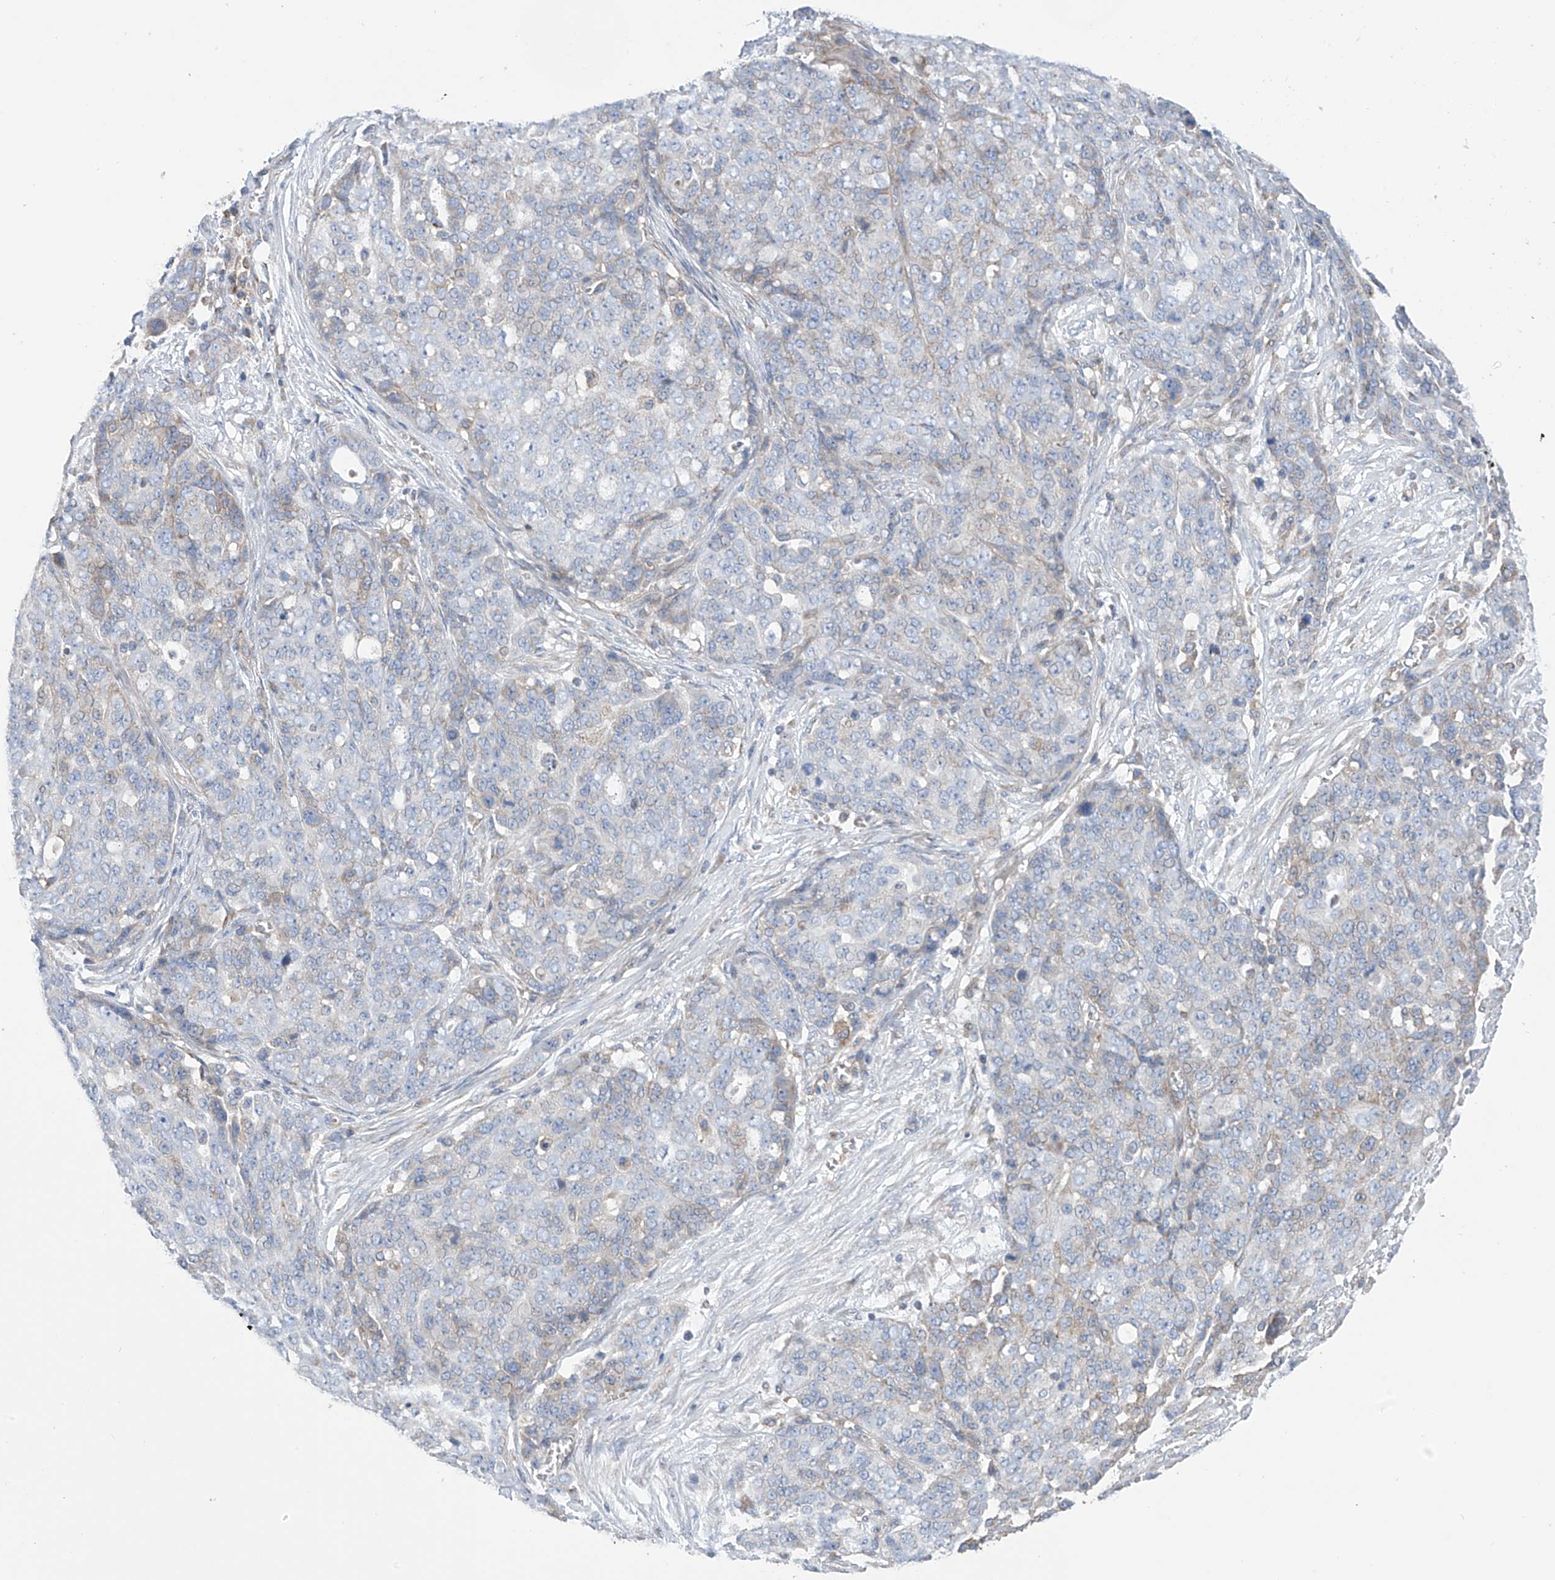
{"staining": {"intensity": "weak", "quantity": "<25%", "location": "cytoplasmic/membranous"}, "tissue": "ovarian cancer", "cell_type": "Tumor cells", "image_type": "cancer", "snomed": [{"axis": "morphology", "description": "Cystadenocarcinoma, serous, NOS"}, {"axis": "topography", "description": "Soft tissue"}, {"axis": "topography", "description": "Ovary"}], "caption": "An immunohistochemistry (IHC) photomicrograph of ovarian cancer (serous cystadenocarcinoma) is shown. There is no staining in tumor cells of ovarian cancer (serous cystadenocarcinoma).", "gene": "P2RX7", "patient": {"sex": "female", "age": 57}}